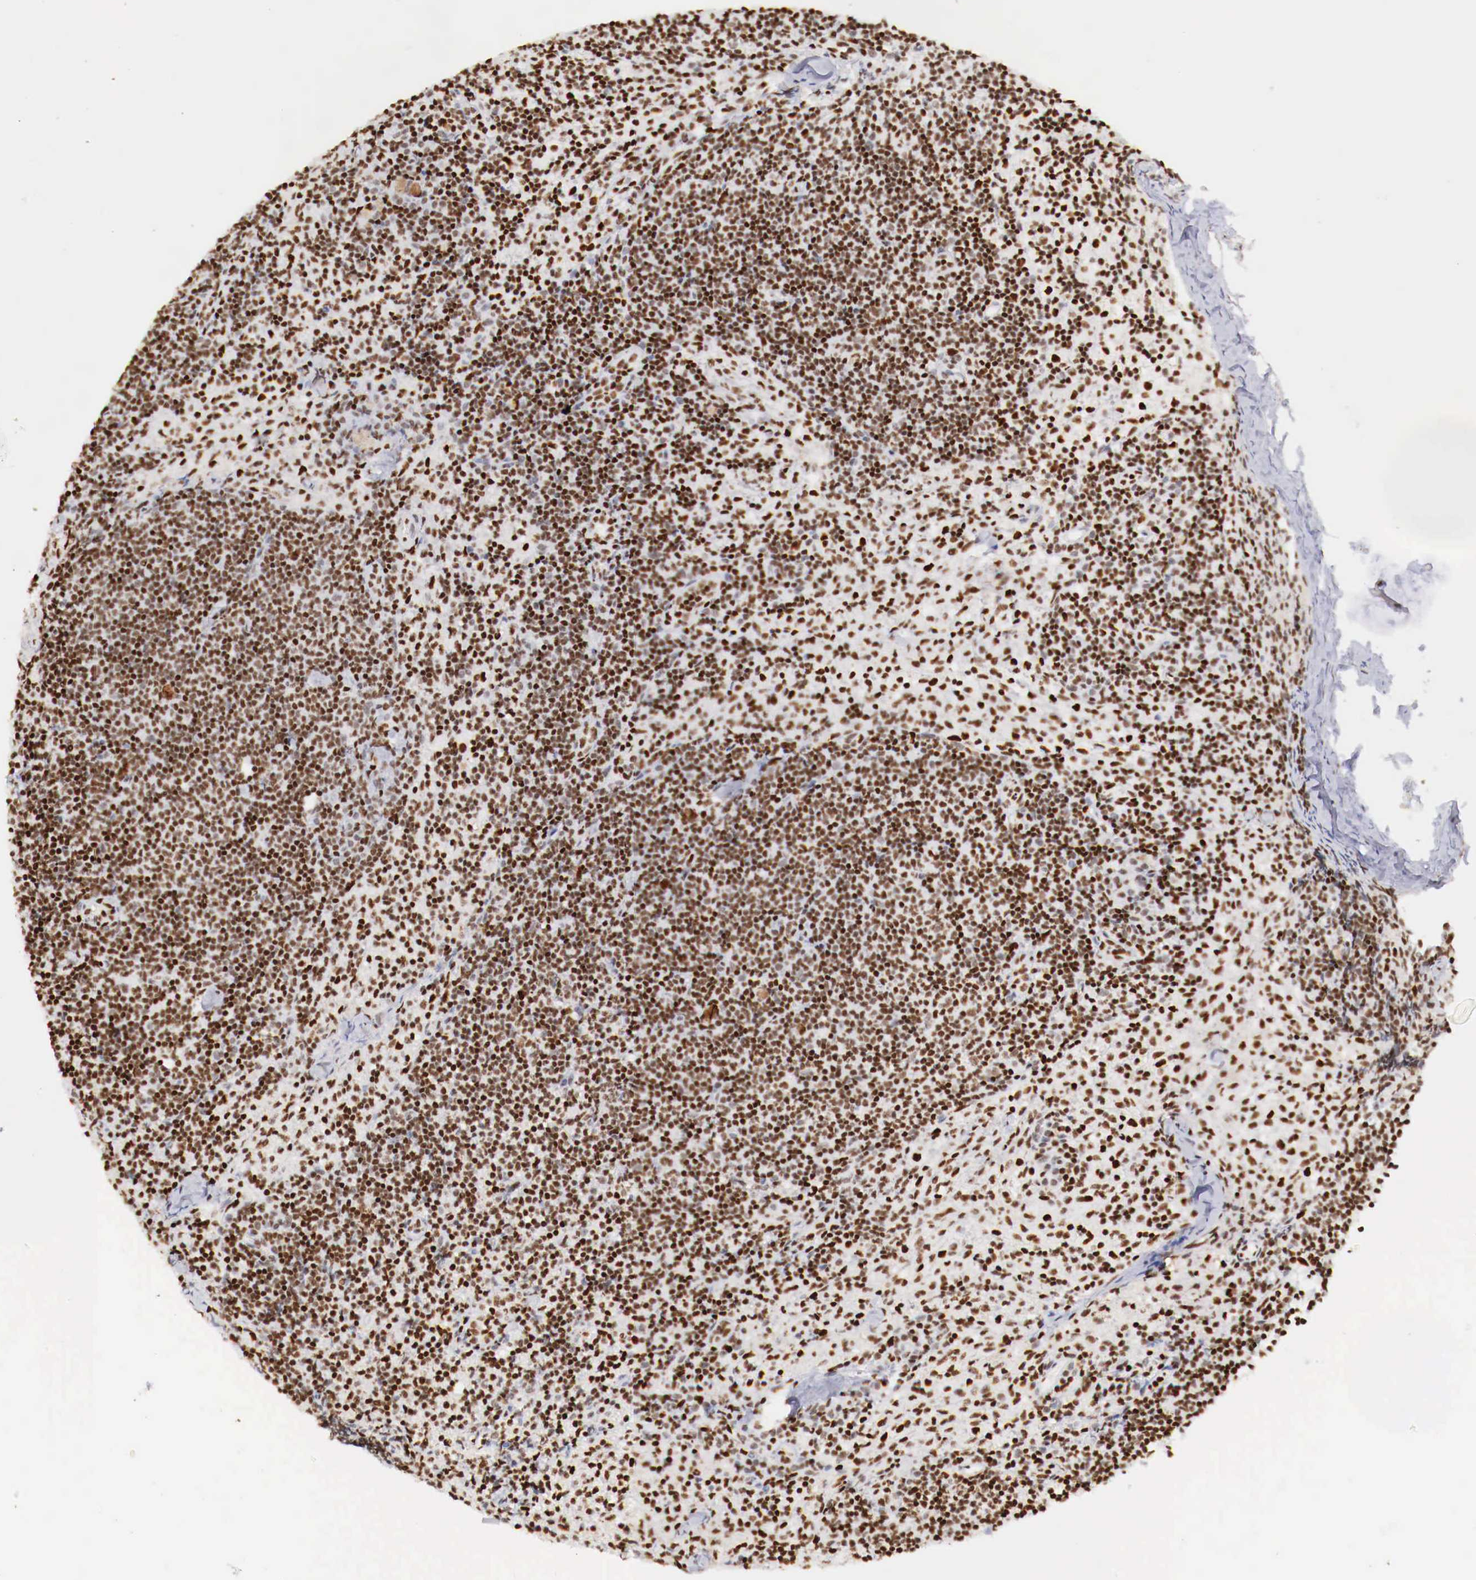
{"staining": {"intensity": "strong", "quantity": ">75%", "location": "nuclear"}, "tissue": "lymph node", "cell_type": "Germinal center cells", "image_type": "normal", "snomed": [{"axis": "morphology", "description": "Normal tissue, NOS"}, {"axis": "topography", "description": "Lymph node"}], "caption": "Immunohistochemical staining of benign lymph node shows high levels of strong nuclear staining in approximately >75% of germinal center cells. (Stains: DAB (3,3'-diaminobenzidine) in brown, nuclei in blue, Microscopy: brightfield microscopy at high magnification).", "gene": "MAX", "patient": {"sex": "female", "age": 35}}